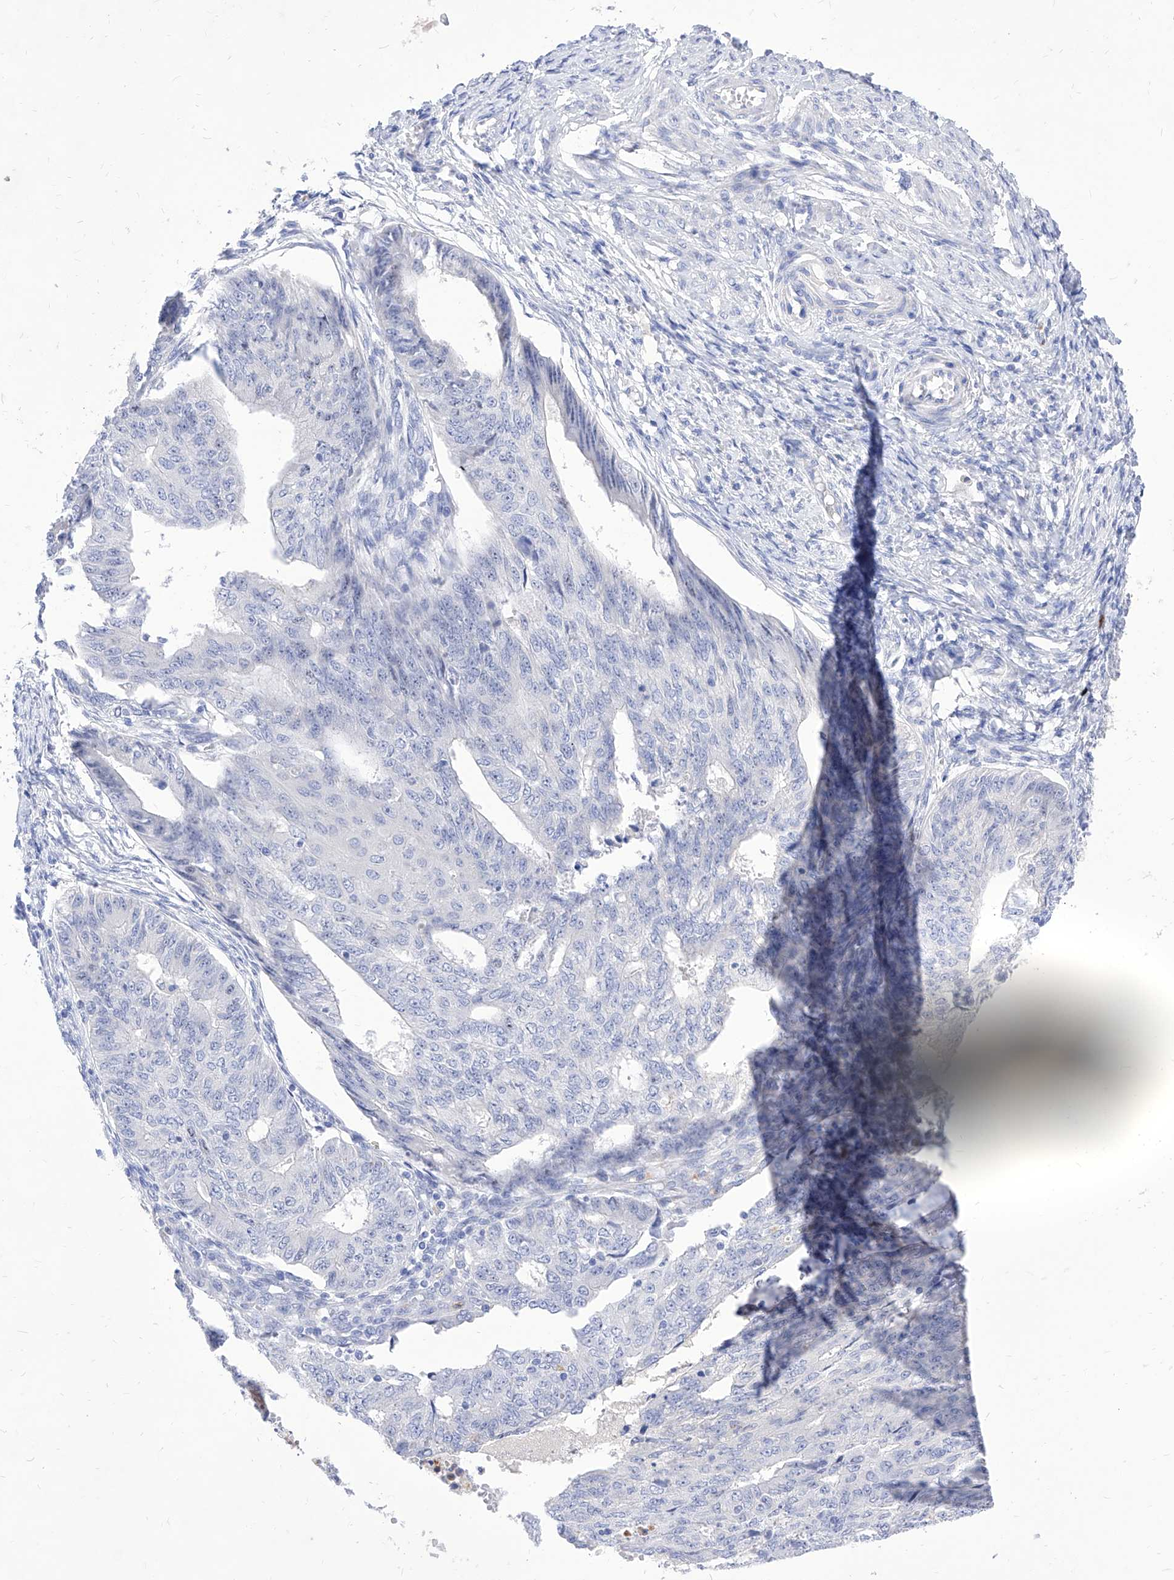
{"staining": {"intensity": "negative", "quantity": "none", "location": "none"}, "tissue": "endometrial cancer", "cell_type": "Tumor cells", "image_type": "cancer", "snomed": [{"axis": "morphology", "description": "Adenocarcinoma, NOS"}, {"axis": "topography", "description": "Endometrium"}], "caption": "Histopathology image shows no significant protein staining in tumor cells of endometrial adenocarcinoma.", "gene": "VAX1", "patient": {"sex": "female", "age": 32}}